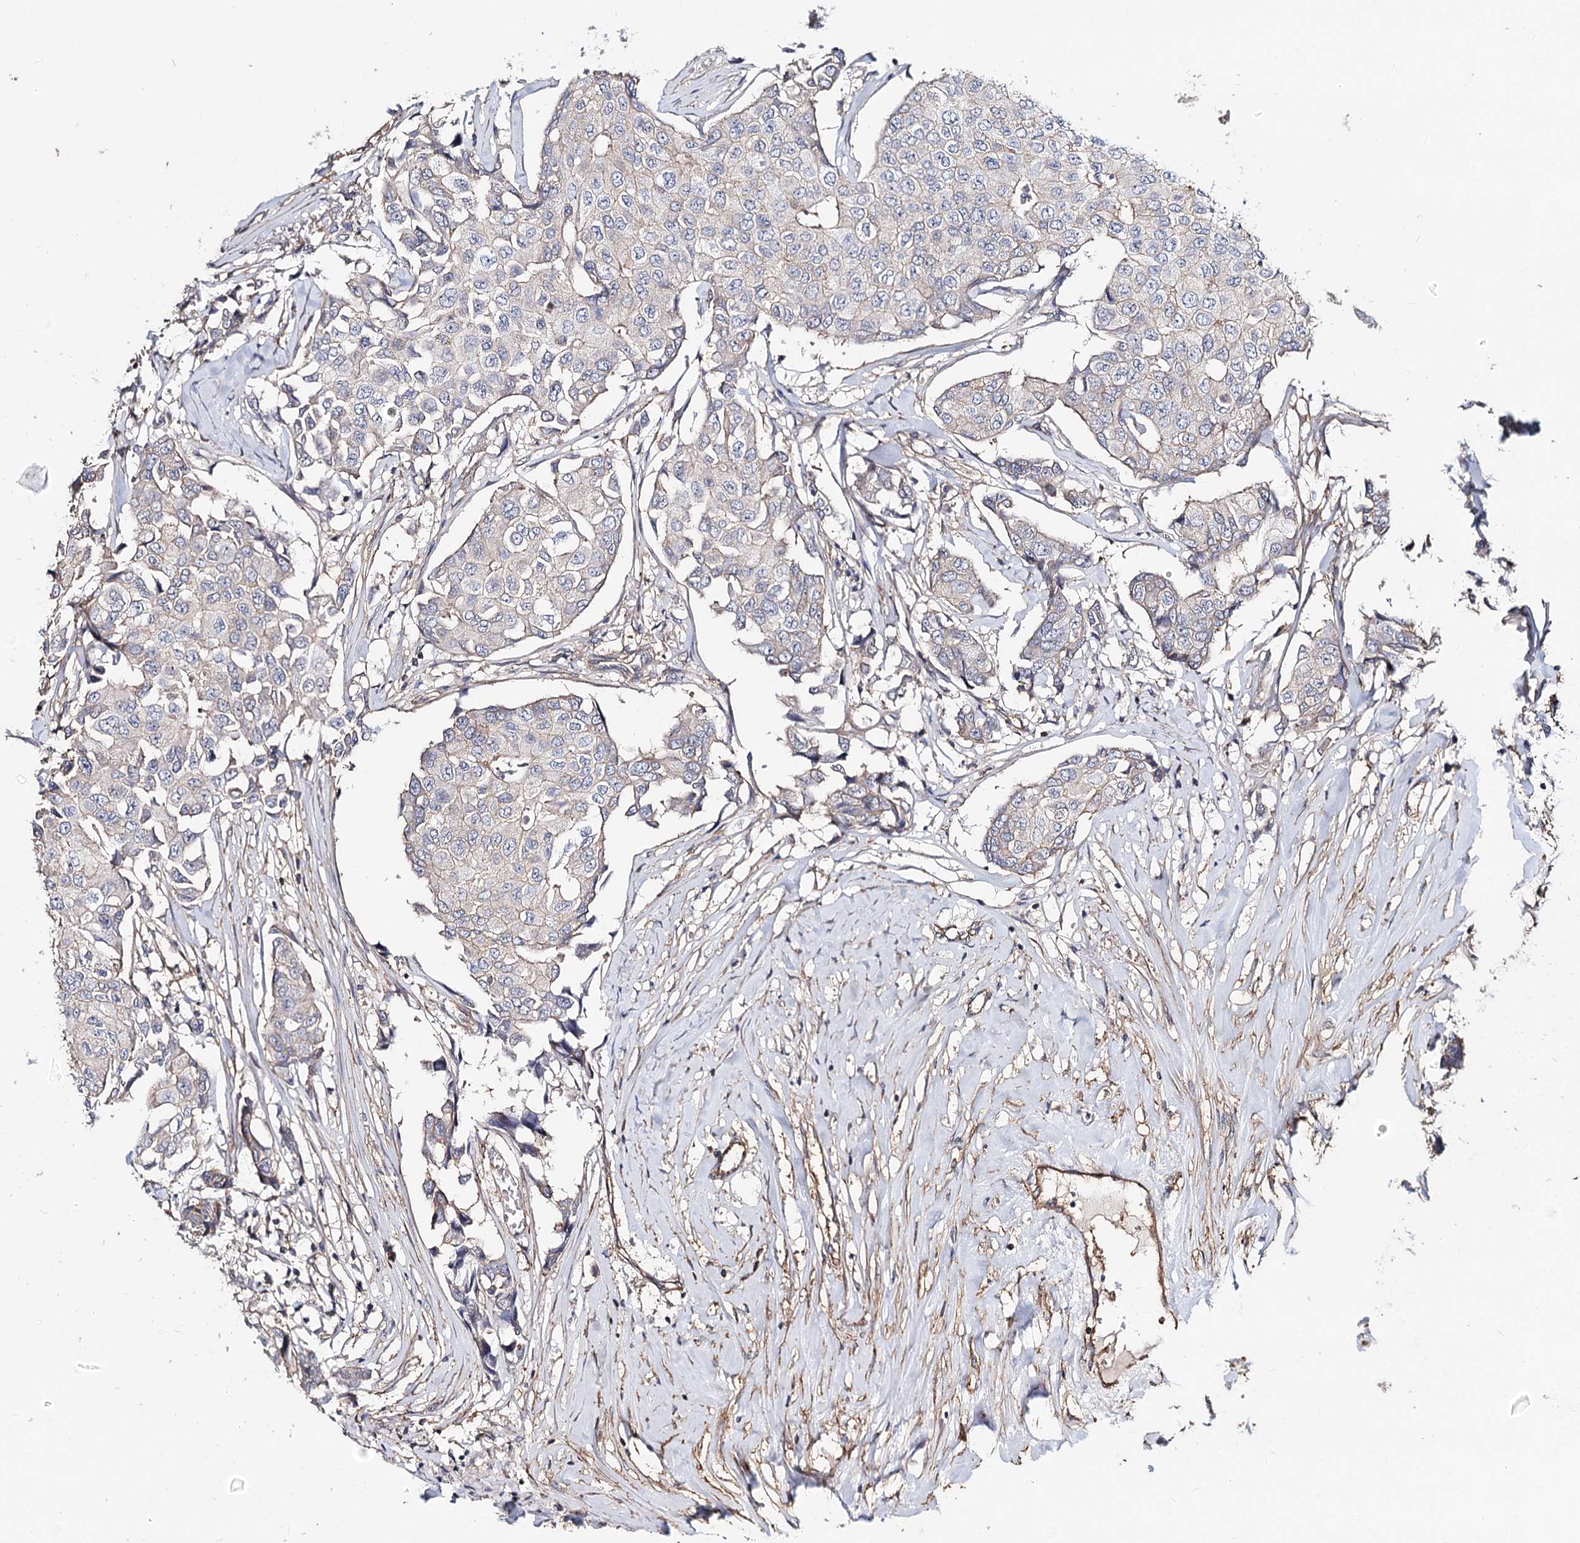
{"staining": {"intensity": "negative", "quantity": "none", "location": "none"}, "tissue": "breast cancer", "cell_type": "Tumor cells", "image_type": "cancer", "snomed": [{"axis": "morphology", "description": "Duct carcinoma"}, {"axis": "topography", "description": "Breast"}], "caption": "A high-resolution histopathology image shows immunohistochemistry staining of breast cancer (infiltrating ductal carcinoma), which demonstrates no significant staining in tumor cells.", "gene": "TMEM218", "patient": {"sex": "female", "age": 80}}